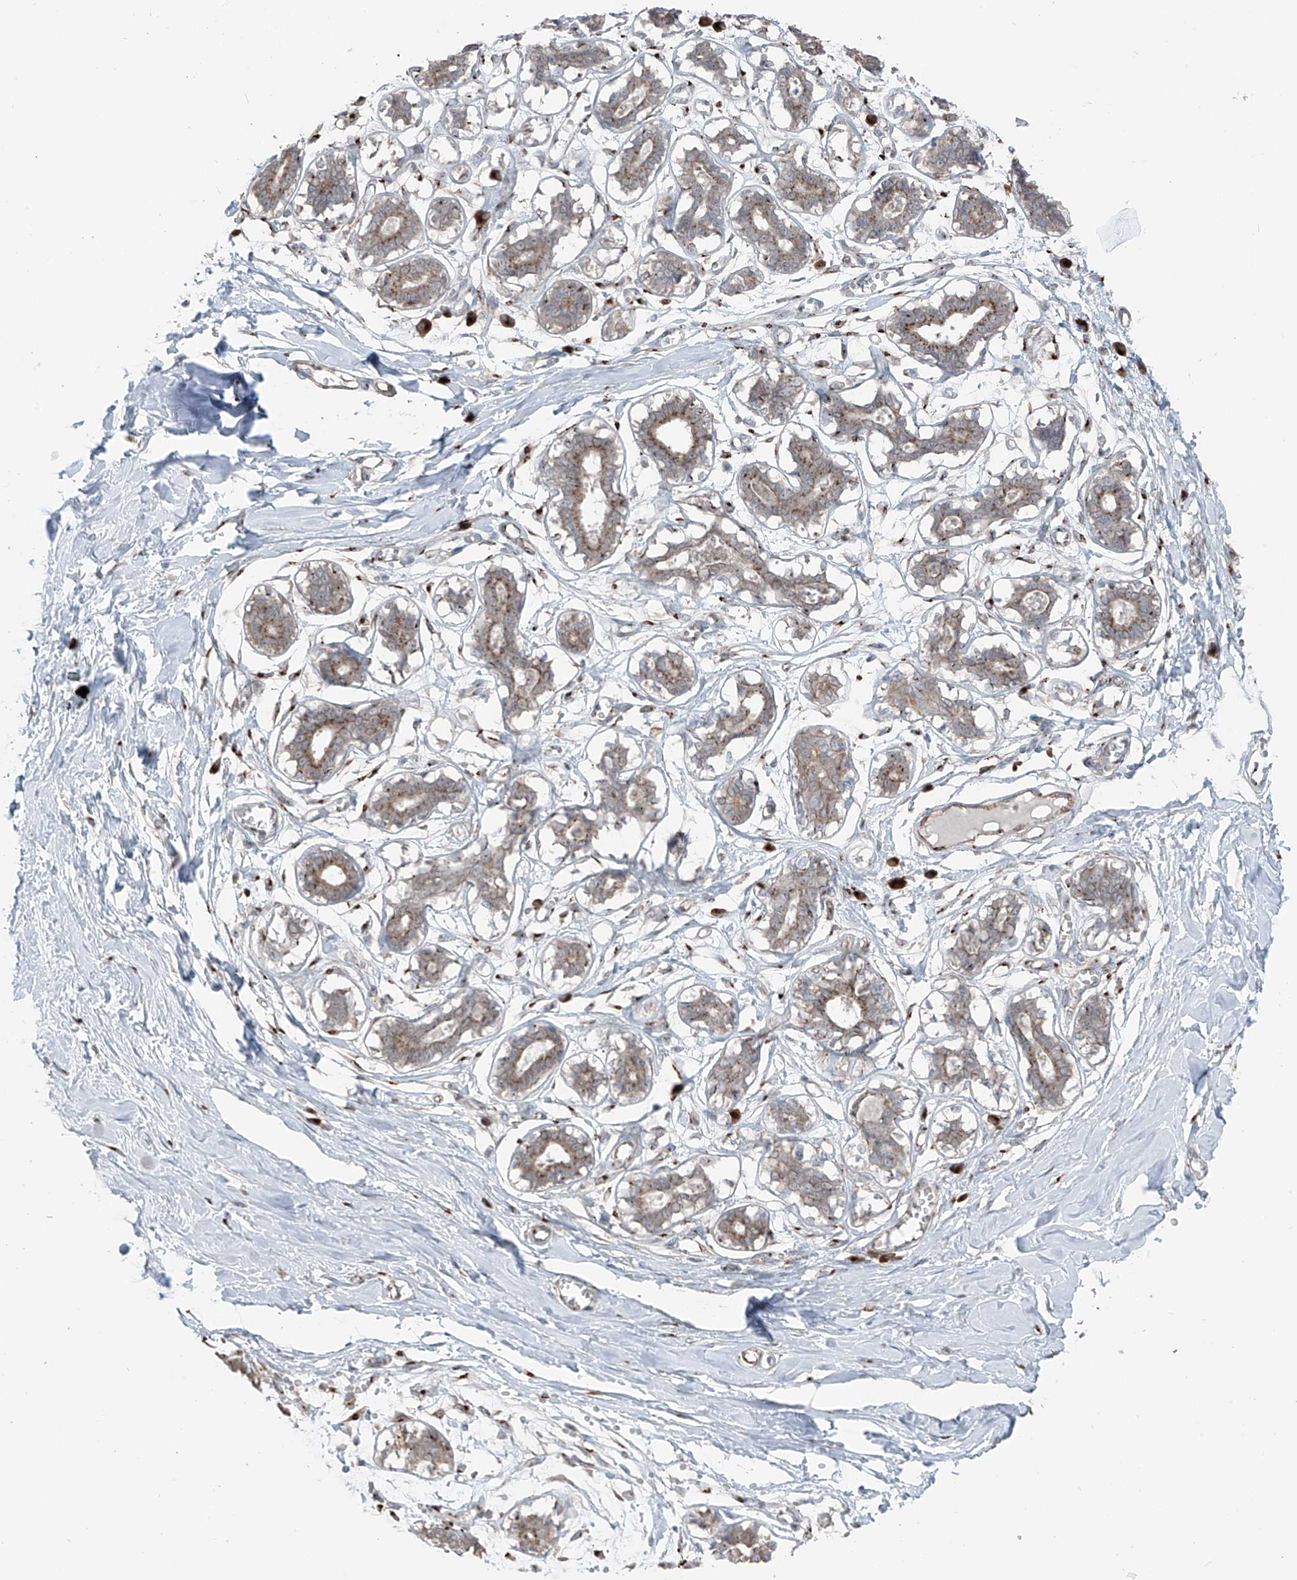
{"staining": {"intensity": "moderate", "quantity": "25%-75%", "location": "cytoplasmic/membranous"}, "tissue": "breast", "cell_type": "Adipocytes", "image_type": "normal", "snomed": [{"axis": "morphology", "description": "Normal tissue, NOS"}, {"axis": "topography", "description": "Breast"}], "caption": "This is a histology image of immunohistochemistry (IHC) staining of benign breast, which shows moderate staining in the cytoplasmic/membranous of adipocytes.", "gene": "ERLEC1", "patient": {"sex": "female", "age": 27}}